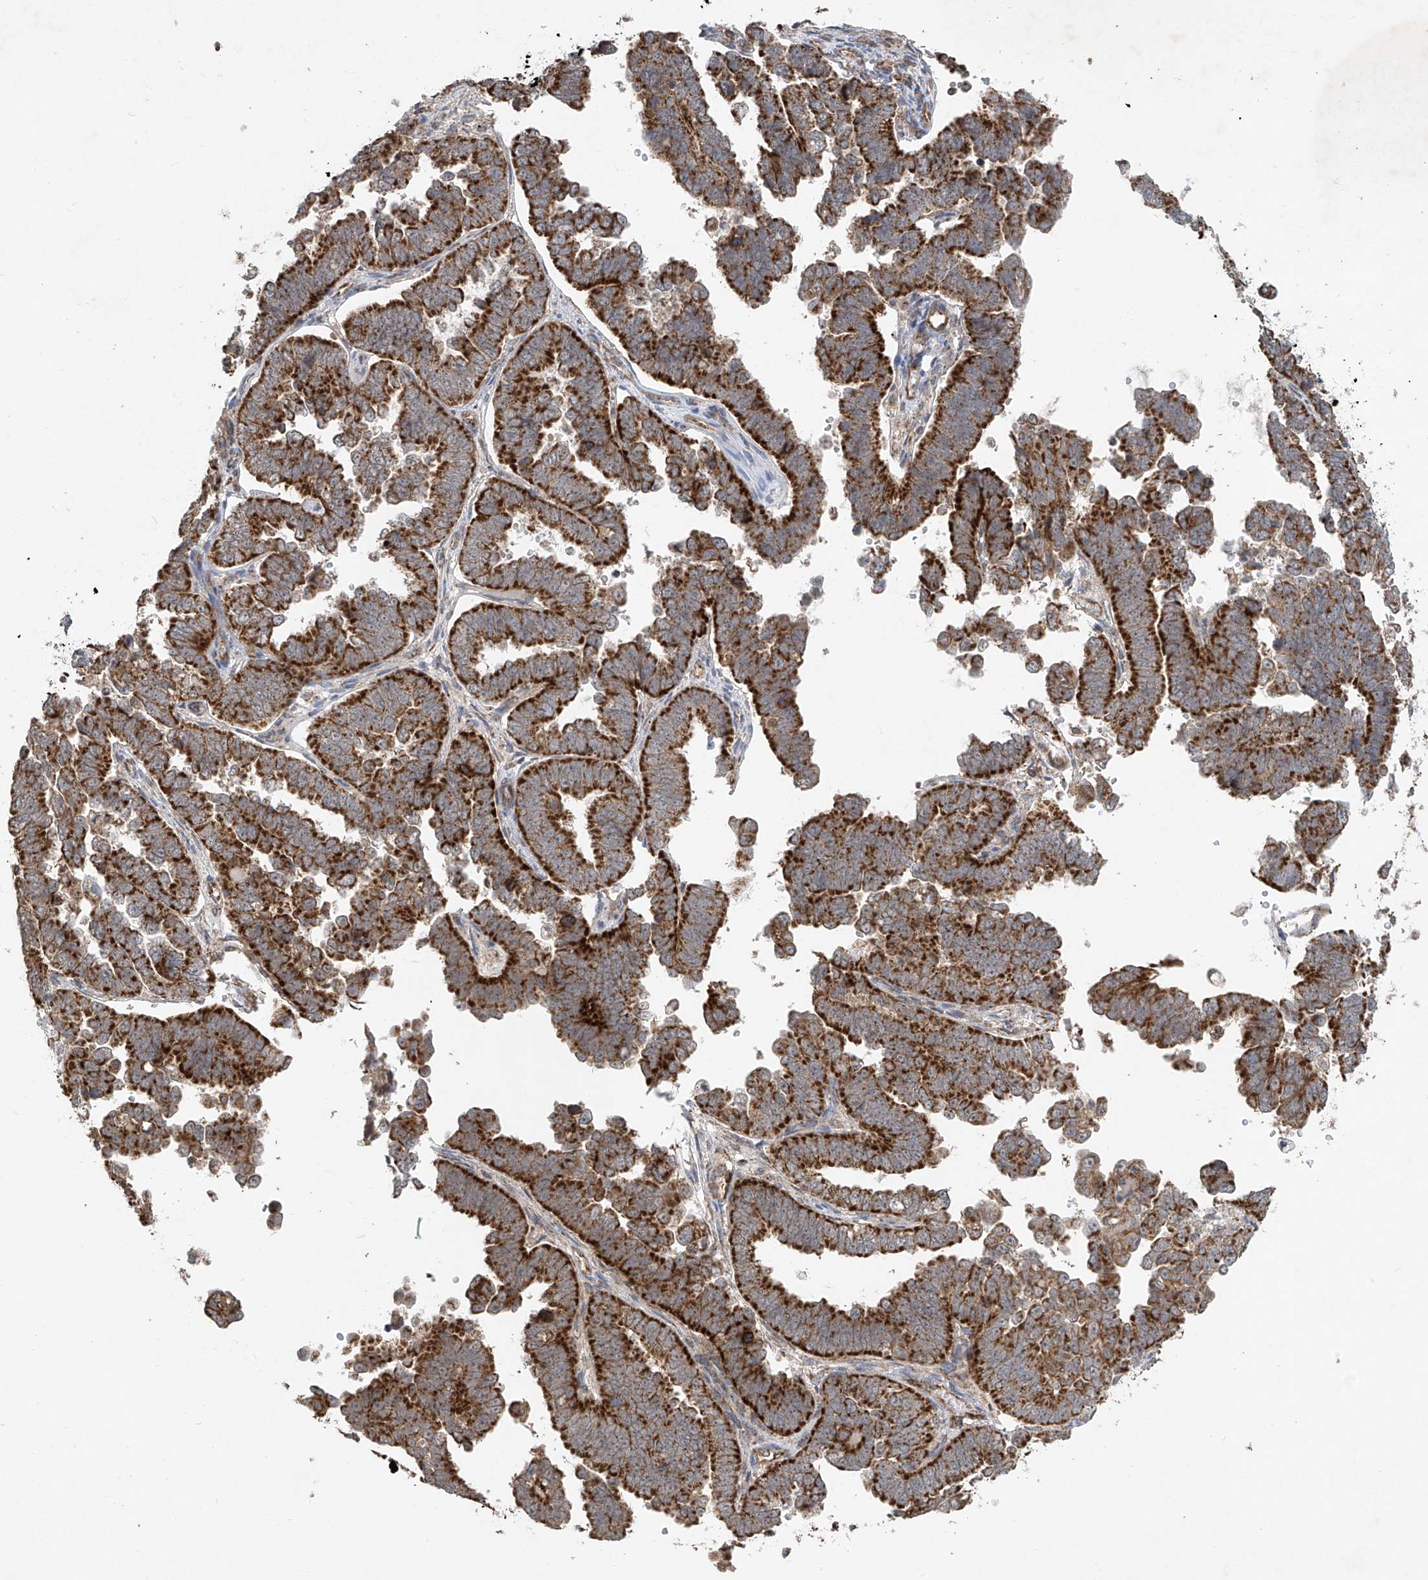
{"staining": {"intensity": "strong", "quantity": ">75%", "location": "cytoplasmic/membranous"}, "tissue": "endometrial cancer", "cell_type": "Tumor cells", "image_type": "cancer", "snomed": [{"axis": "morphology", "description": "Adenocarcinoma, NOS"}, {"axis": "topography", "description": "Endometrium"}], "caption": "Protein expression analysis of endometrial adenocarcinoma exhibits strong cytoplasmic/membranous positivity in approximately >75% of tumor cells.", "gene": "UQCC1", "patient": {"sex": "female", "age": 75}}